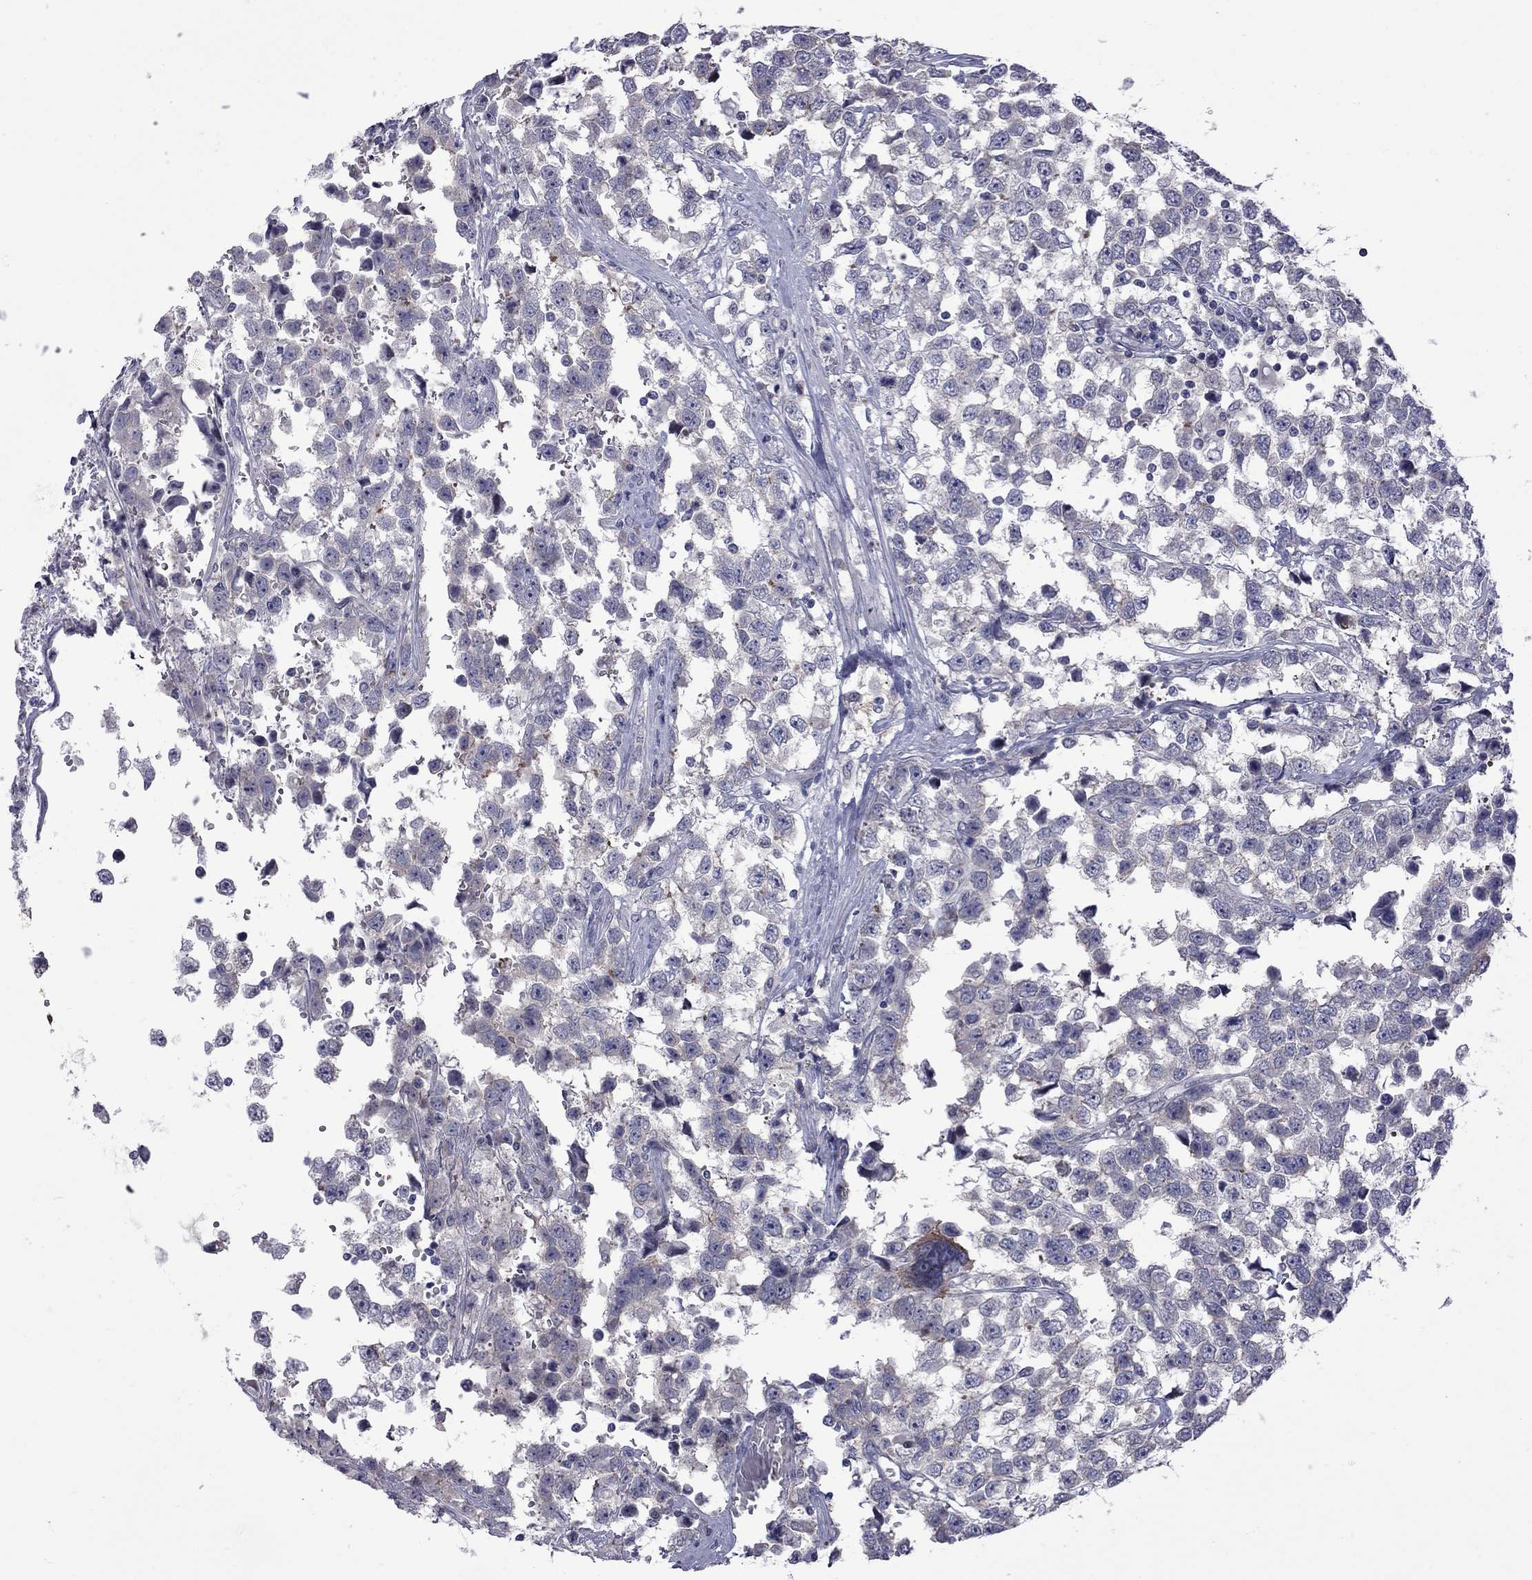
{"staining": {"intensity": "negative", "quantity": "none", "location": "none"}, "tissue": "testis cancer", "cell_type": "Tumor cells", "image_type": "cancer", "snomed": [{"axis": "morphology", "description": "Seminoma, NOS"}, {"axis": "topography", "description": "Testis"}], "caption": "Tumor cells show no significant expression in seminoma (testis).", "gene": "NRARP", "patient": {"sex": "male", "age": 34}}